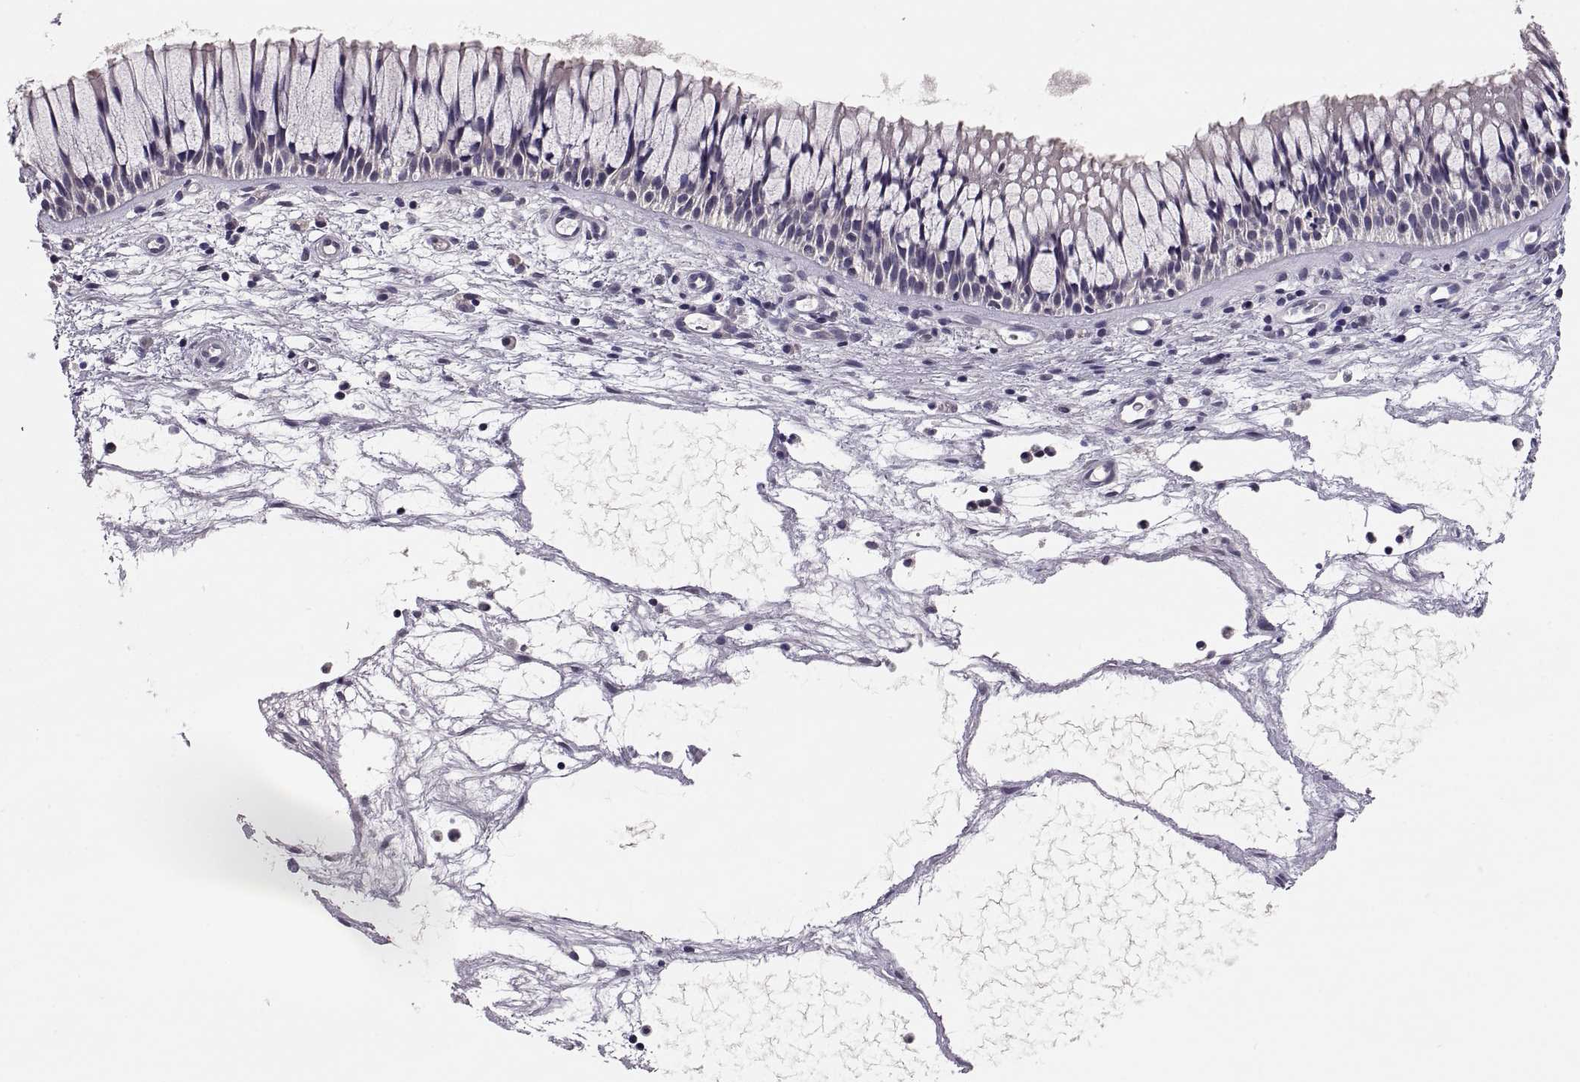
{"staining": {"intensity": "negative", "quantity": "none", "location": "none"}, "tissue": "nasopharynx", "cell_type": "Respiratory epithelial cells", "image_type": "normal", "snomed": [{"axis": "morphology", "description": "Normal tissue, NOS"}, {"axis": "topography", "description": "Nasopharynx"}], "caption": "The histopathology image displays no staining of respiratory epithelial cells in normal nasopharynx. Brightfield microscopy of IHC stained with DAB (brown) and hematoxylin (blue), captured at high magnification.", "gene": "PAX2", "patient": {"sex": "male", "age": 51}}